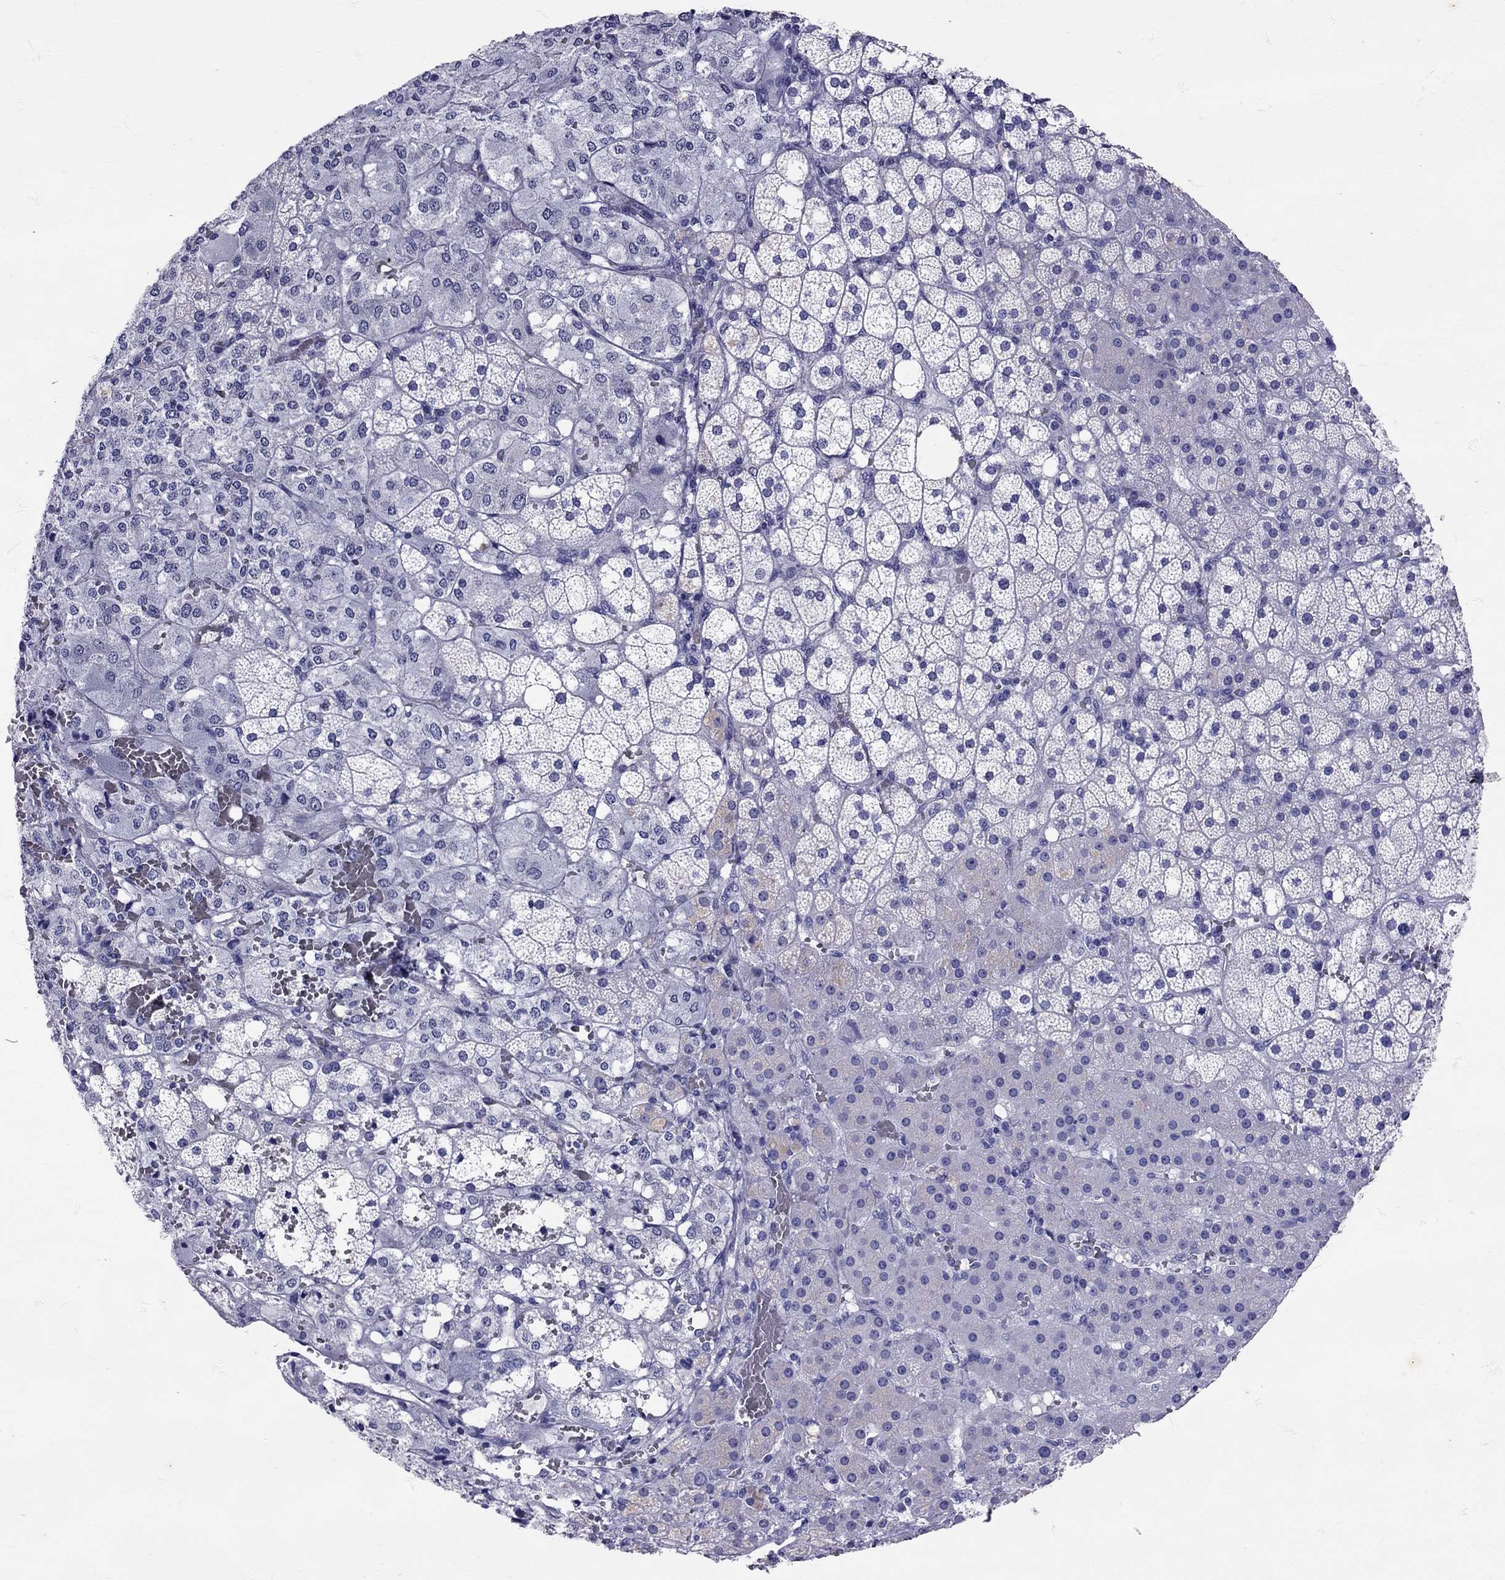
{"staining": {"intensity": "negative", "quantity": "none", "location": "none"}, "tissue": "adrenal gland", "cell_type": "Glandular cells", "image_type": "normal", "snomed": [{"axis": "morphology", "description": "Normal tissue, NOS"}, {"axis": "topography", "description": "Adrenal gland"}], "caption": "Immunohistochemistry (IHC) of unremarkable human adrenal gland demonstrates no positivity in glandular cells.", "gene": "AVP", "patient": {"sex": "male", "age": 53}}